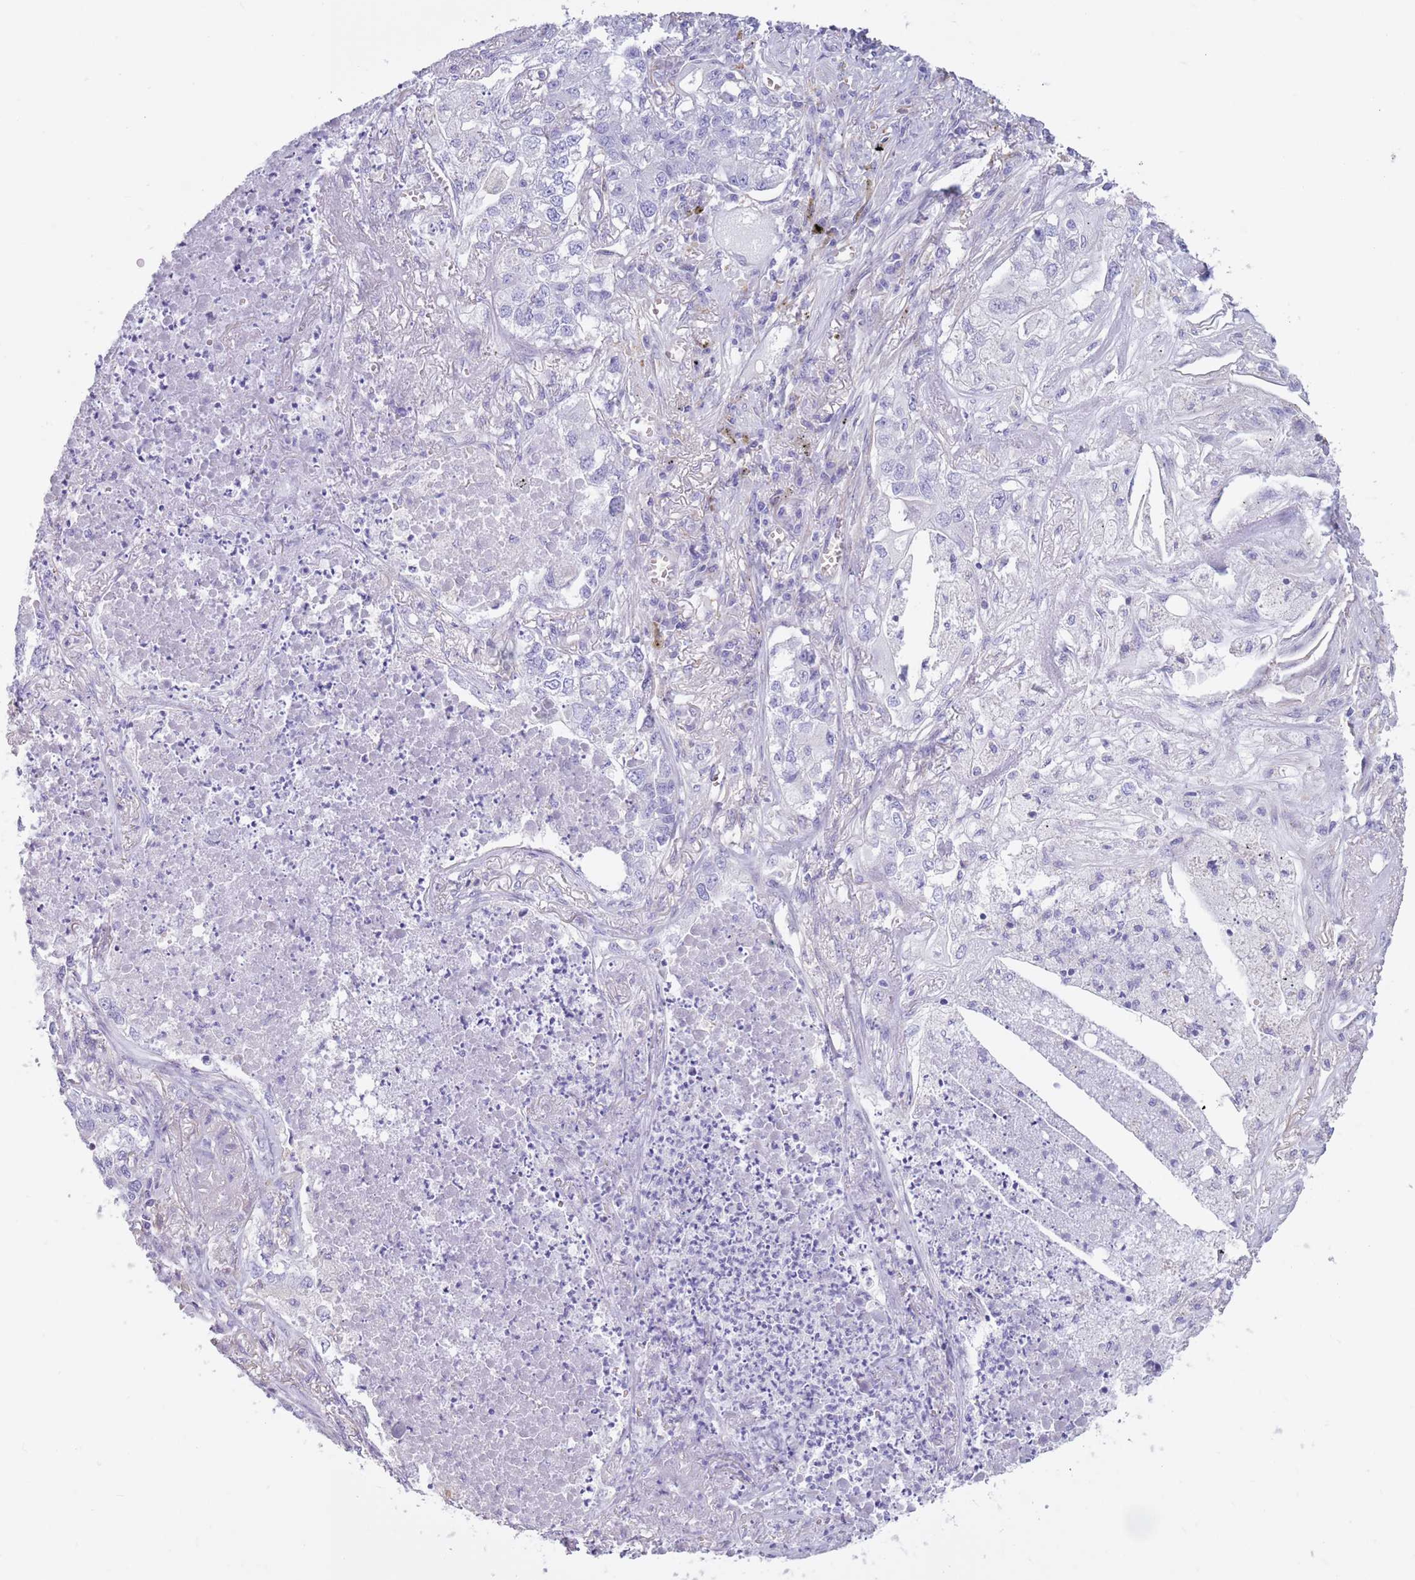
{"staining": {"intensity": "negative", "quantity": "none", "location": "none"}, "tissue": "lung cancer", "cell_type": "Tumor cells", "image_type": "cancer", "snomed": [{"axis": "morphology", "description": "Adenocarcinoma, NOS"}, {"axis": "topography", "description": "Lung"}], "caption": "Photomicrograph shows no significant protein expression in tumor cells of adenocarcinoma (lung).", "gene": "SNX6", "patient": {"sex": "male", "age": 49}}